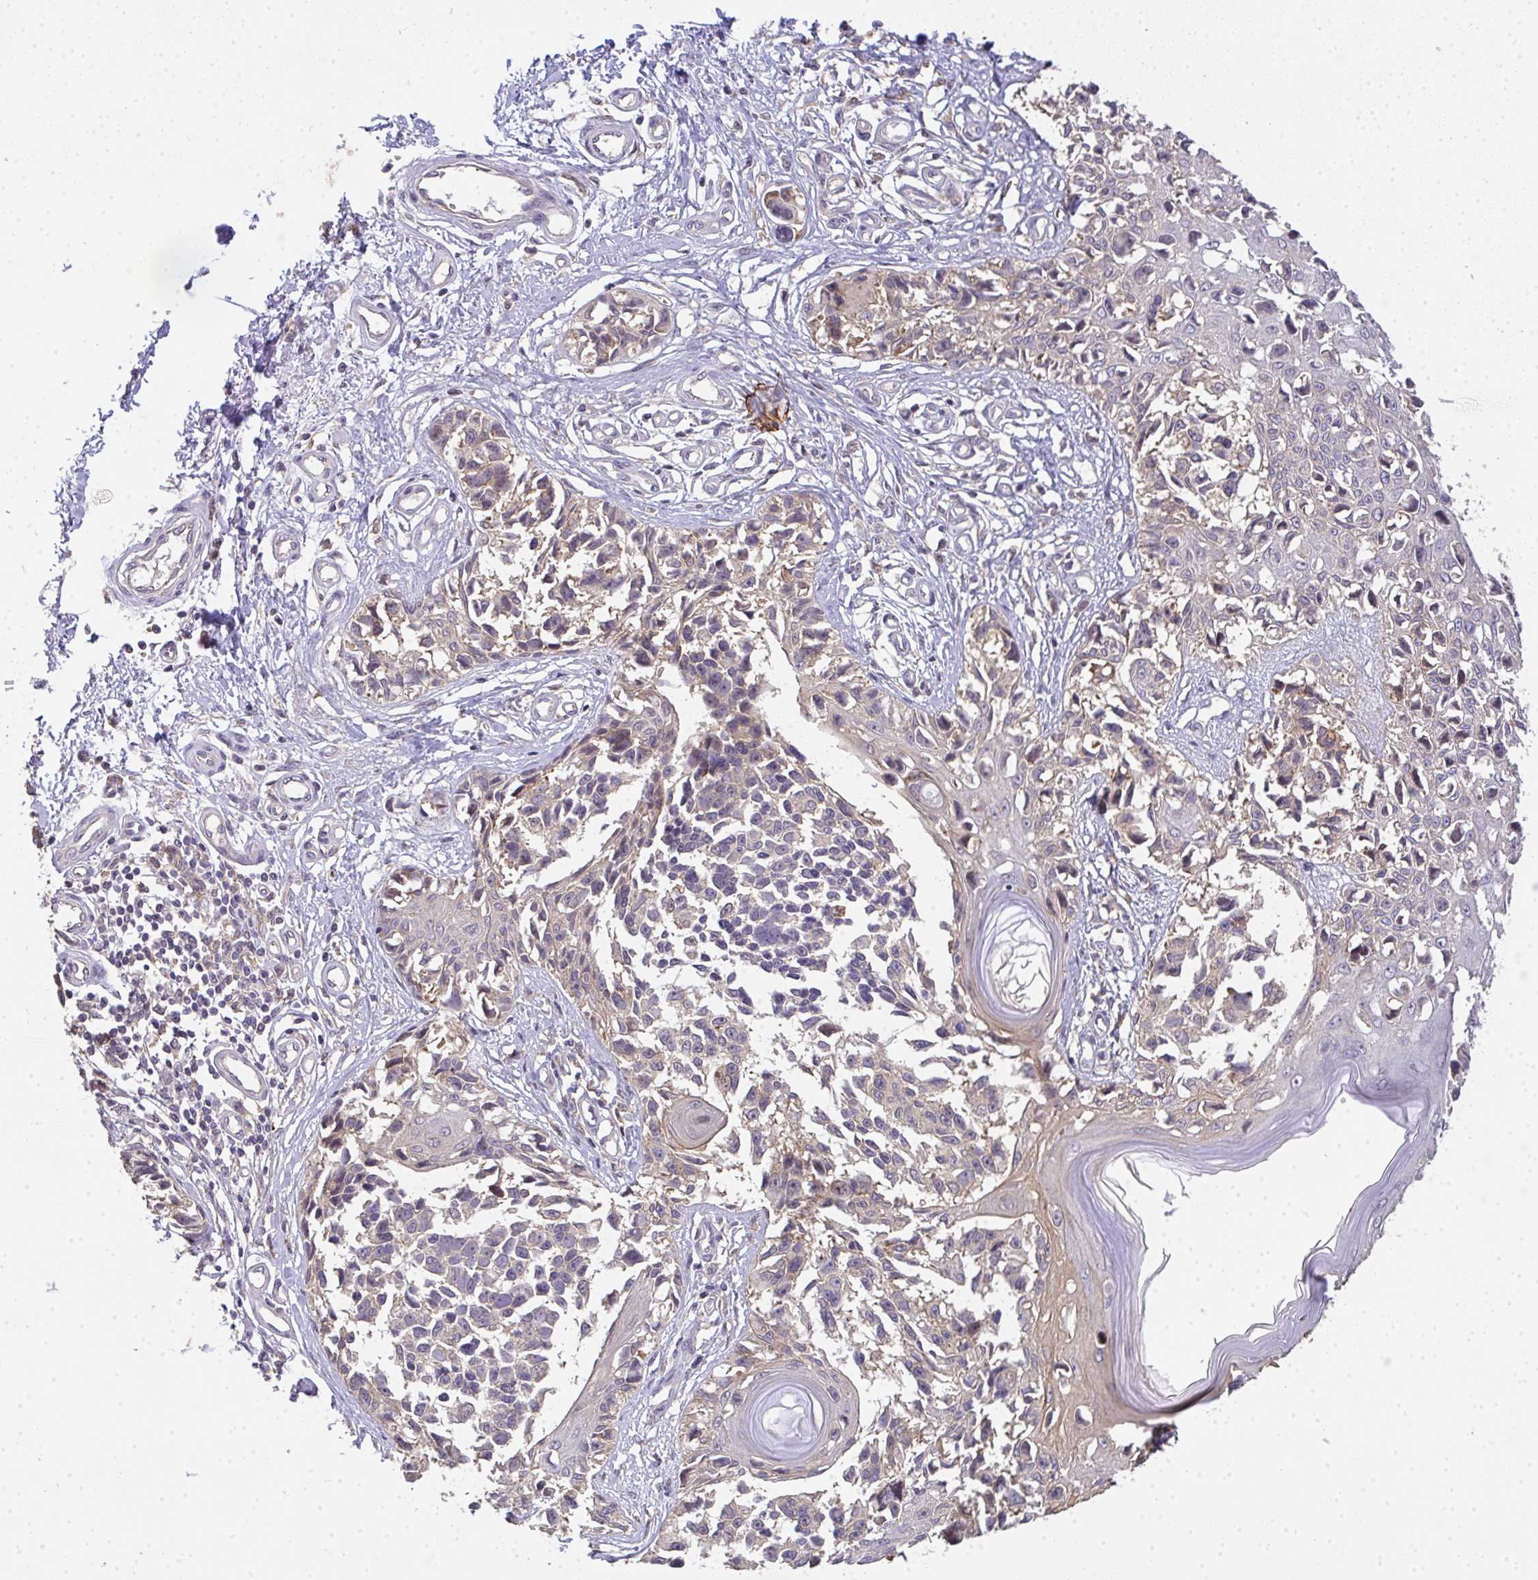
{"staining": {"intensity": "negative", "quantity": "none", "location": "none"}, "tissue": "melanoma", "cell_type": "Tumor cells", "image_type": "cancer", "snomed": [{"axis": "morphology", "description": "Malignant melanoma, NOS"}, {"axis": "topography", "description": "Skin"}], "caption": "High power microscopy micrograph of an immunohistochemistry (IHC) micrograph of melanoma, revealing no significant staining in tumor cells. The staining is performed using DAB brown chromogen with nuclei counter-stained in using hematoxylin.", "gene": "EEF1AKMT1", "patient": {"sex": "male", "age": 73}}